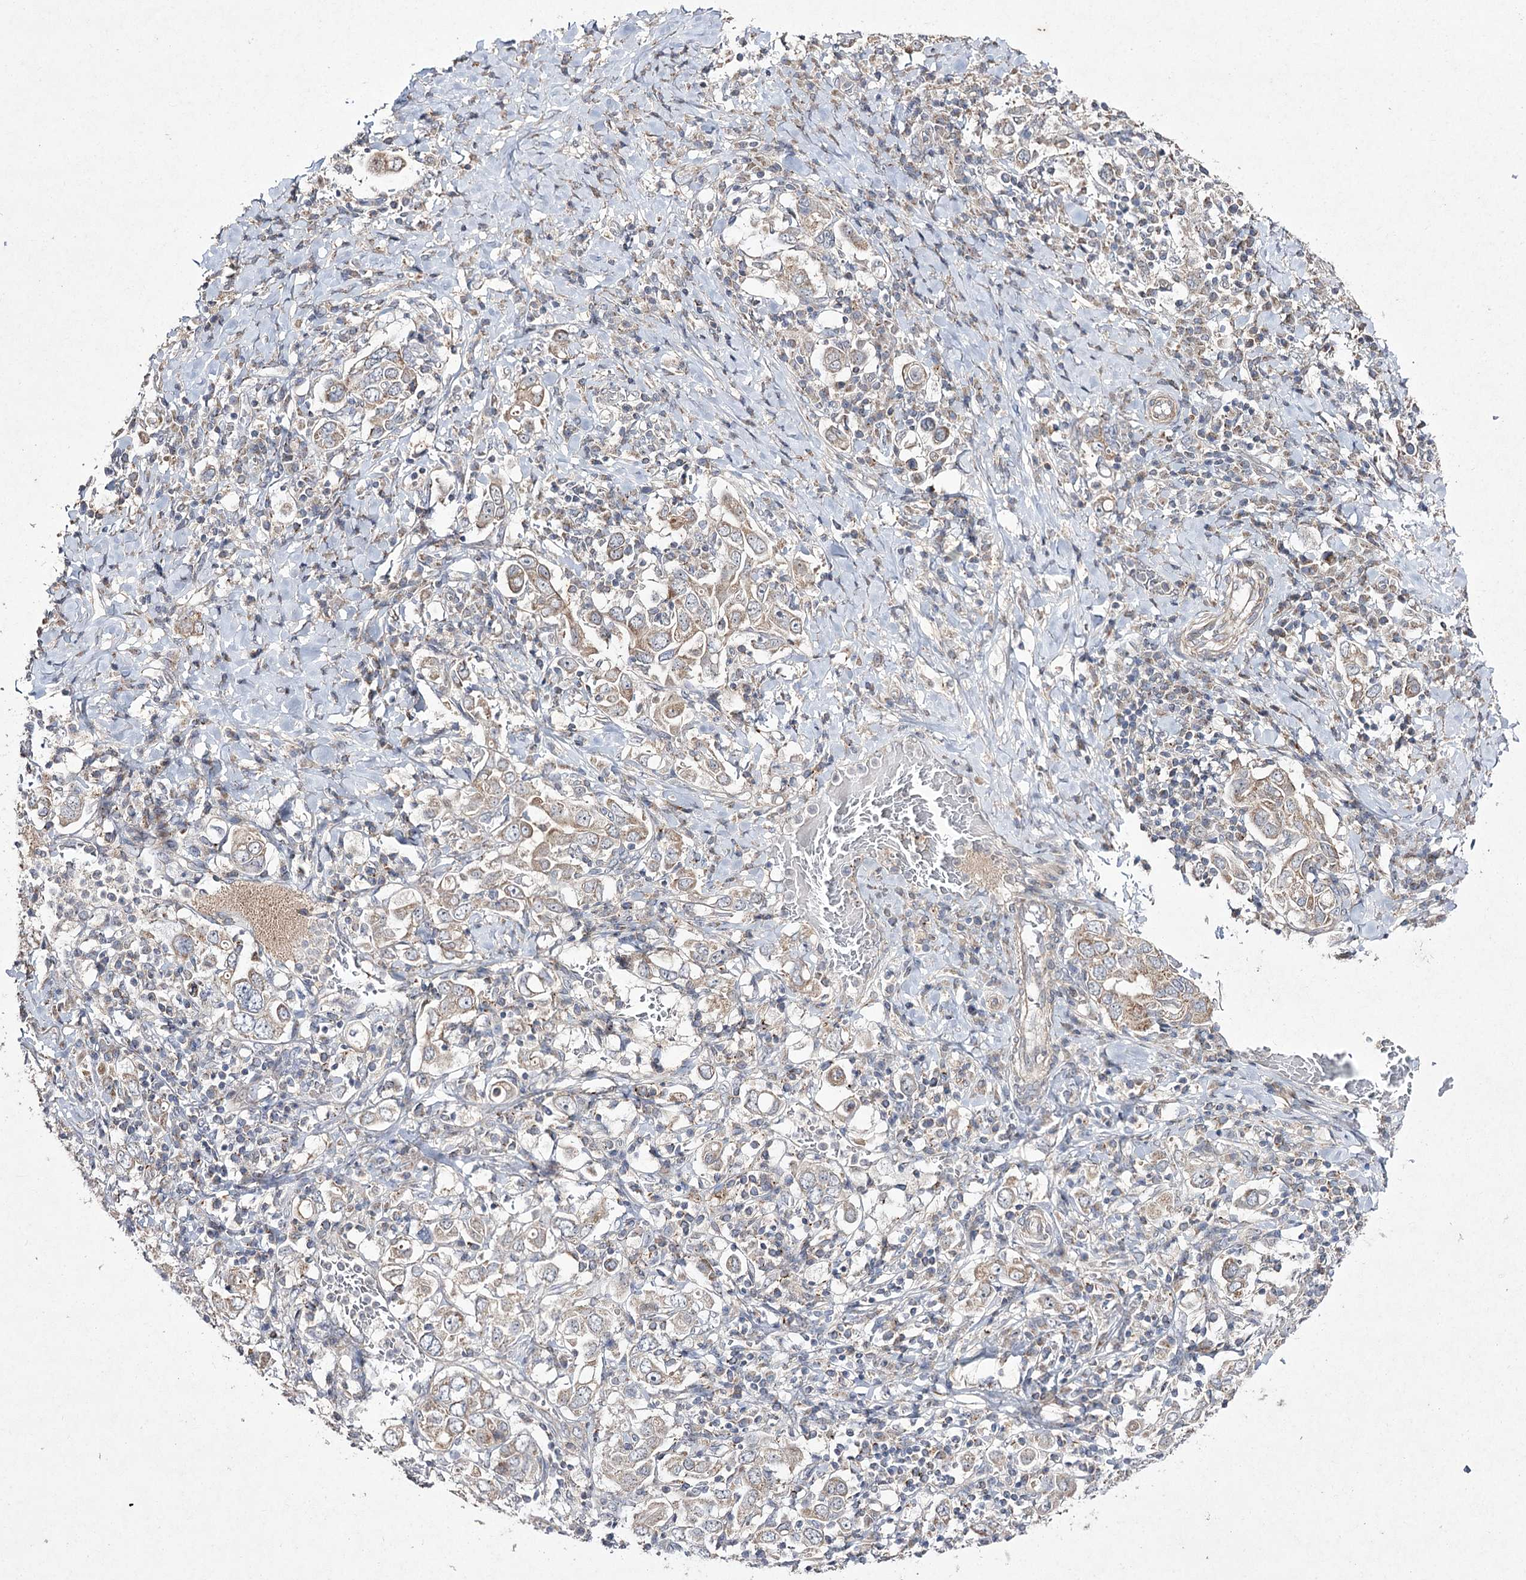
{"staining": {"intensity": "weak", "quantity": ">75%", "location": "cytoplasmic/membranous"}, "tissue": "stomach cancer", "cell_type": "Tumor cells", "image_type": "cancer", "snomed": [{"axis": "morphology", "description": "Adenocarcinoma, NOS"}, {"axis": "topography", "description": "Stomach, upper"}], "caption": "This is a photomicrograph of immunohistochemistry (IHC) staining of stomach cancer, which shows weak positivity in the cytoplasmic/membranous of tumor cells.", "gene": "FANCL", "patient": {"sex": "male", "age": 62}}